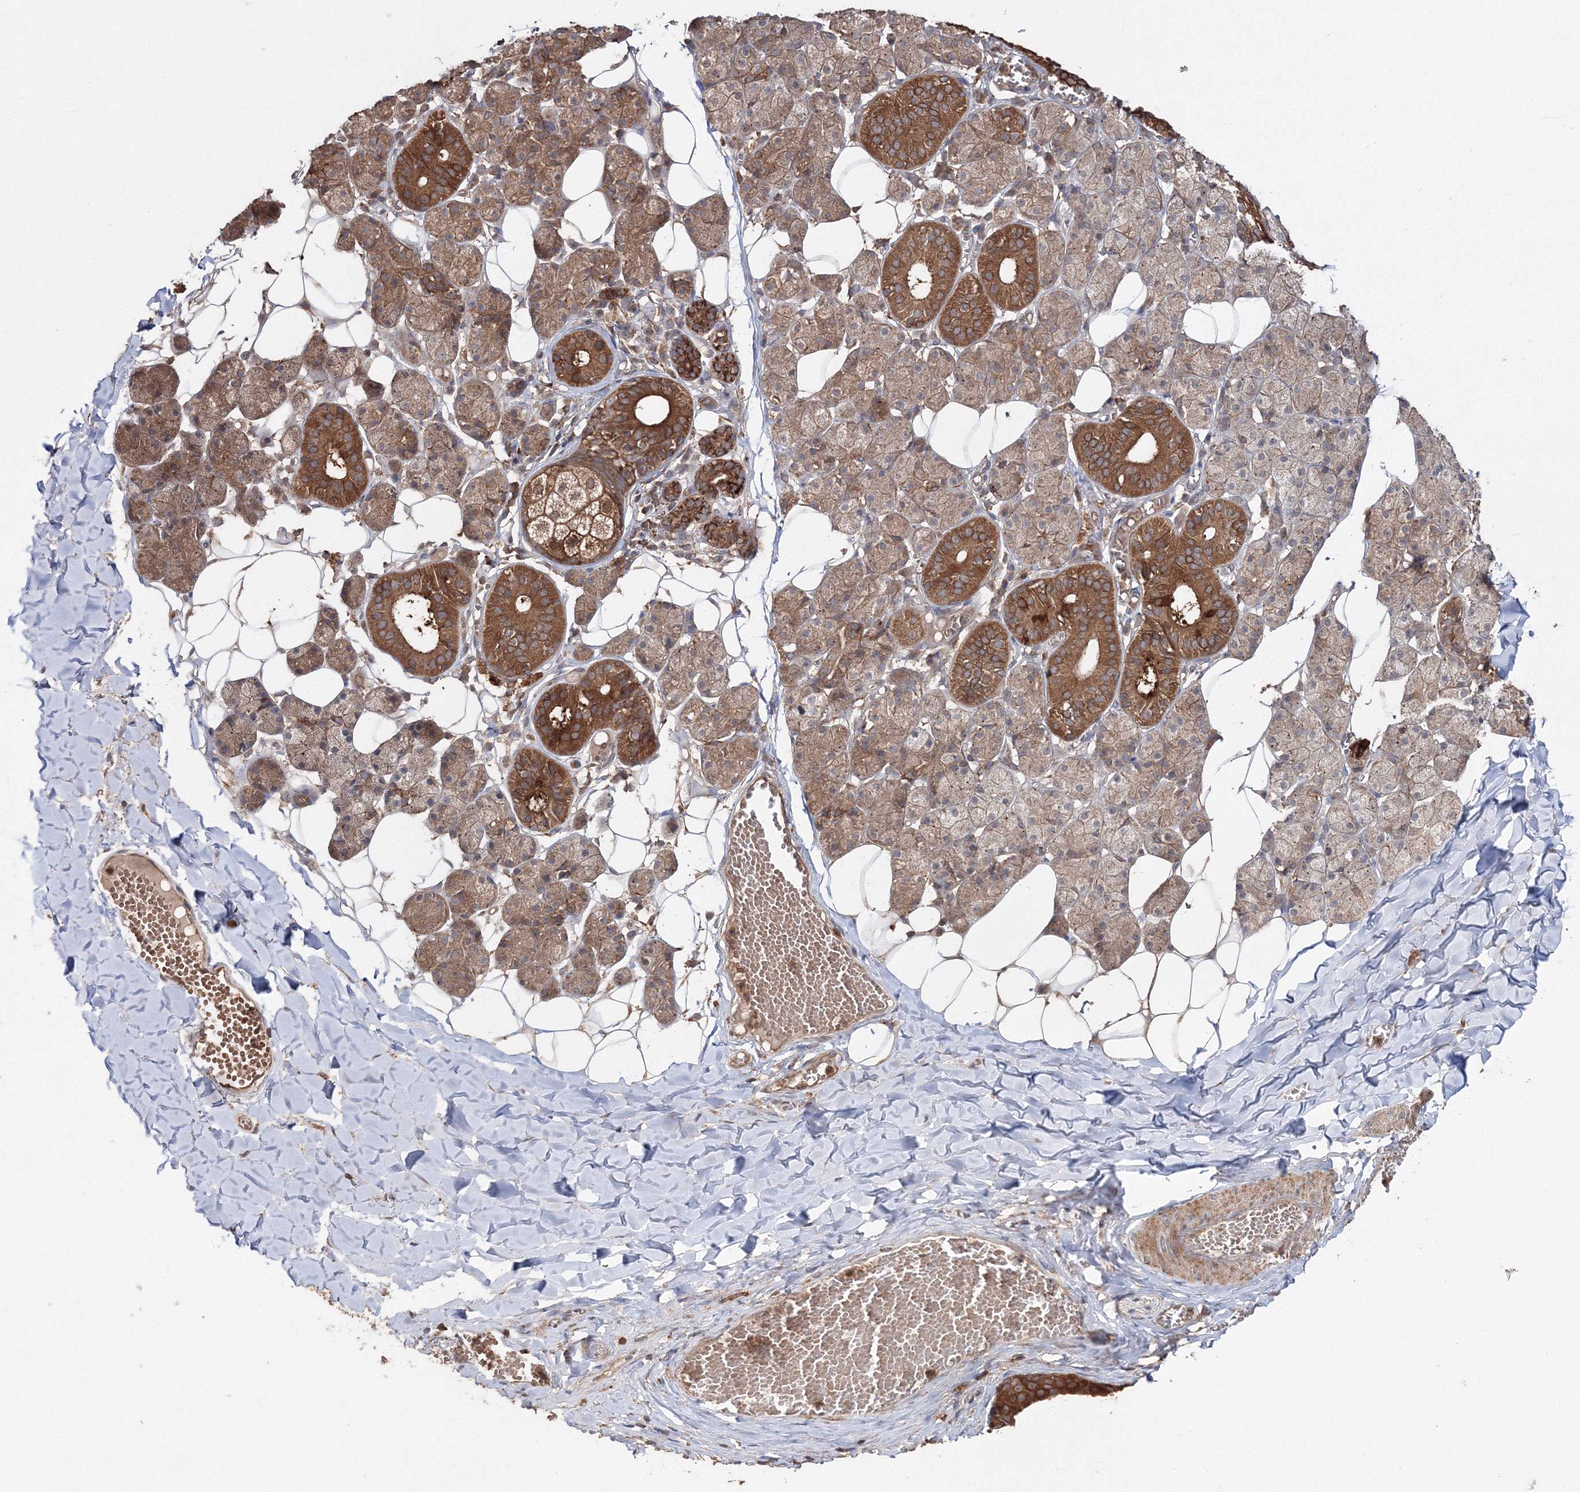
{"staining": {"intensity": "strong", "quantity": "25%-75%", "location": "cytoplasmic/membranous"}, "tissue": "salivary gland", "cell_type": "Glandular cells", "image_type": "normal", "snomed": [{"axis": "morphology", "description": "Normal tissue, NOS"}, {"axis": "topography", "description": "Salivary gland"}], "caption": "A high amount of strong cytoplasmic/membranous expression is identified in approximately 25%-75% of glandular cells in normal salivary gland.", "gene": "DDO", "patient": {"sex": "female", "age": 33}}